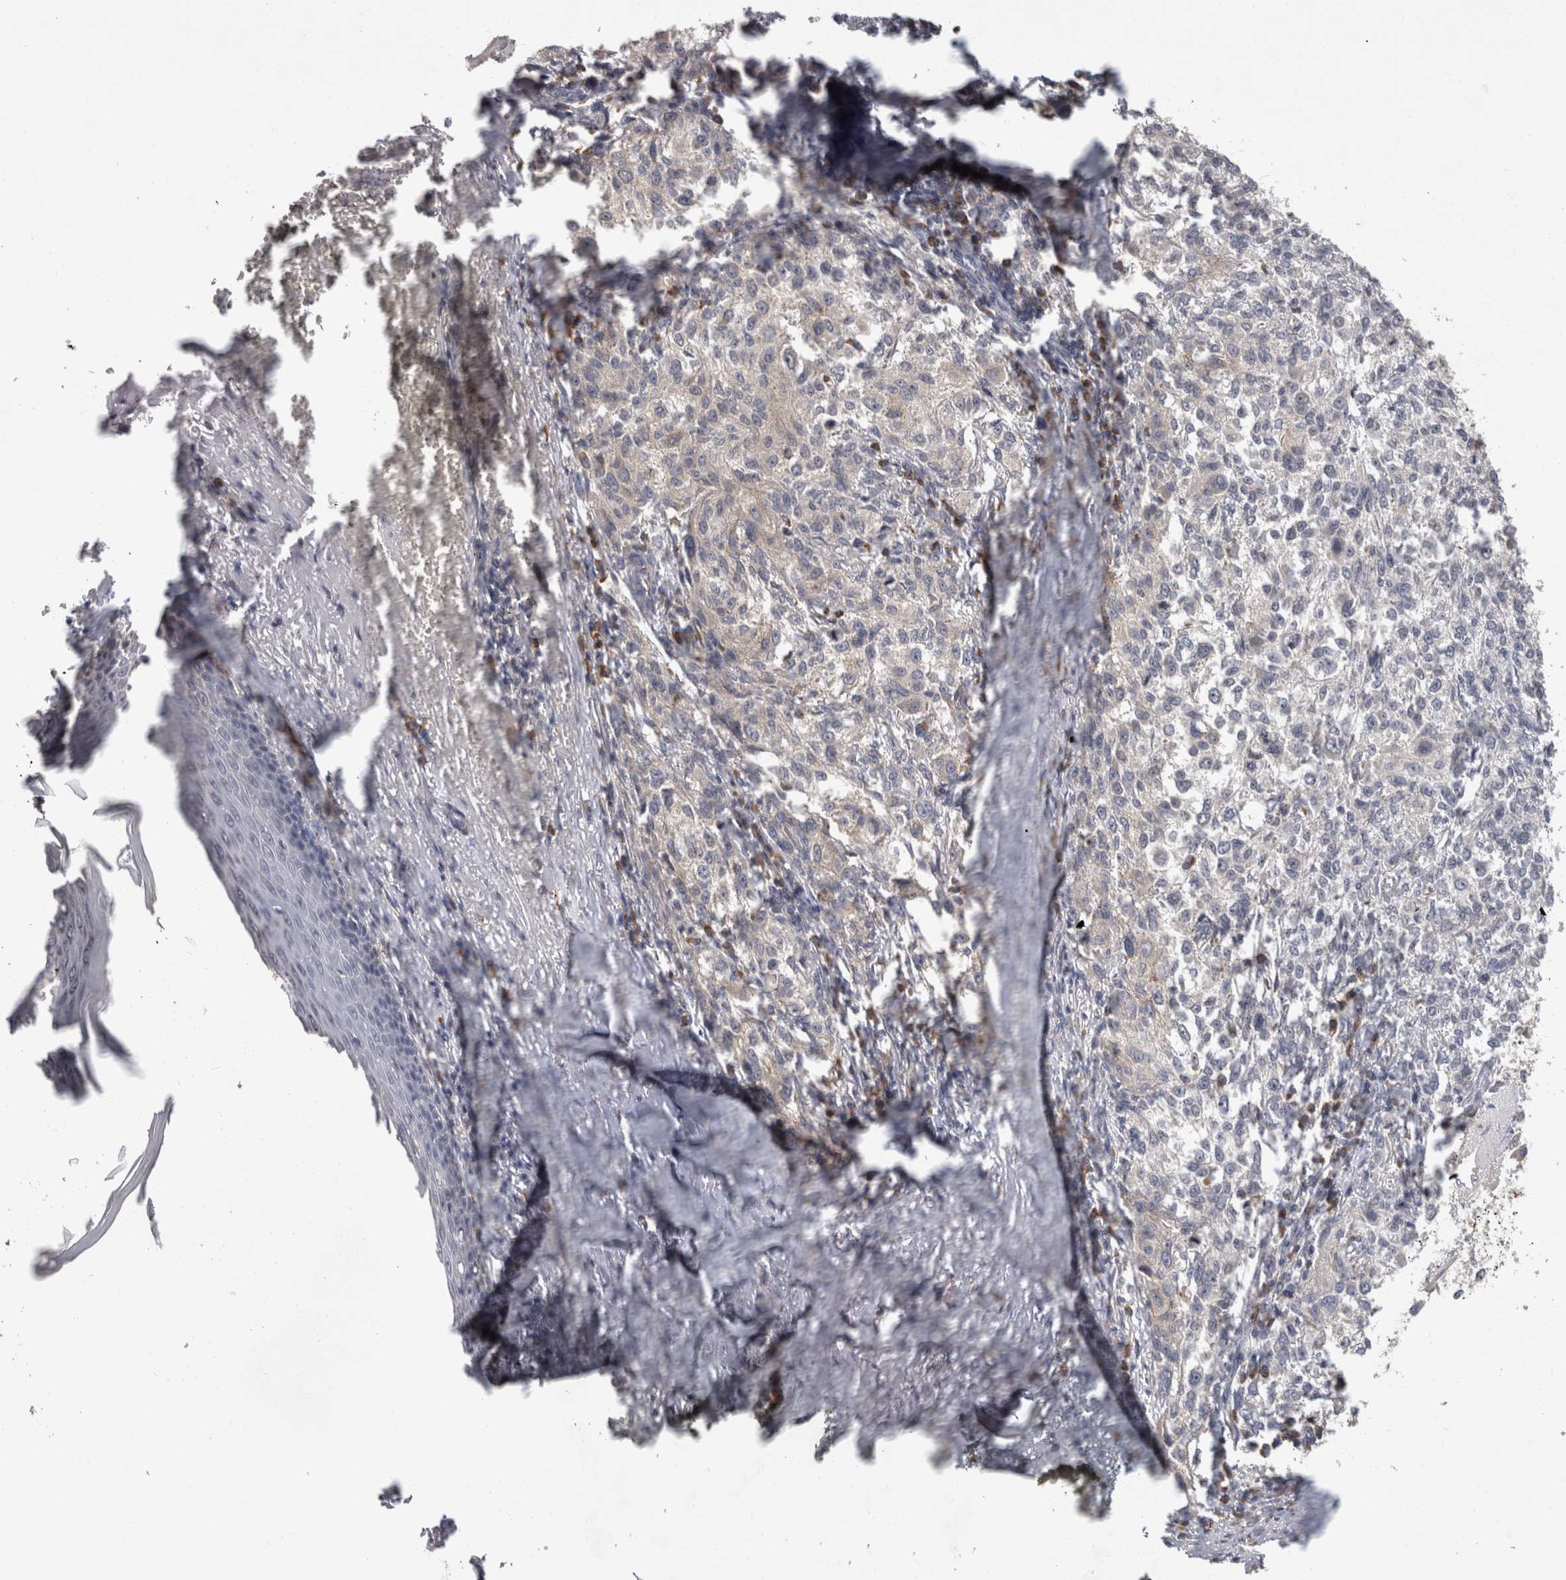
{"staining": {"intensity": "negative", "quantity": "none", "location": "none"}, "tissue": "melanoma", "cell_type": "Tumor cells", "image_type": "cancer", "snomed": [{"axis": "morphology", "description": "Necrosis, NOS"}, {"axis": "morphology", "description": "Malignant melanoma, NOS"}, {"axis": "topography", "description": "Skin"}], "caption": "IHC of malignant melanoma displays no staining in tumor cells.", "gene": "ACAT2", "patient": {"sex": "female", "age": 87}}